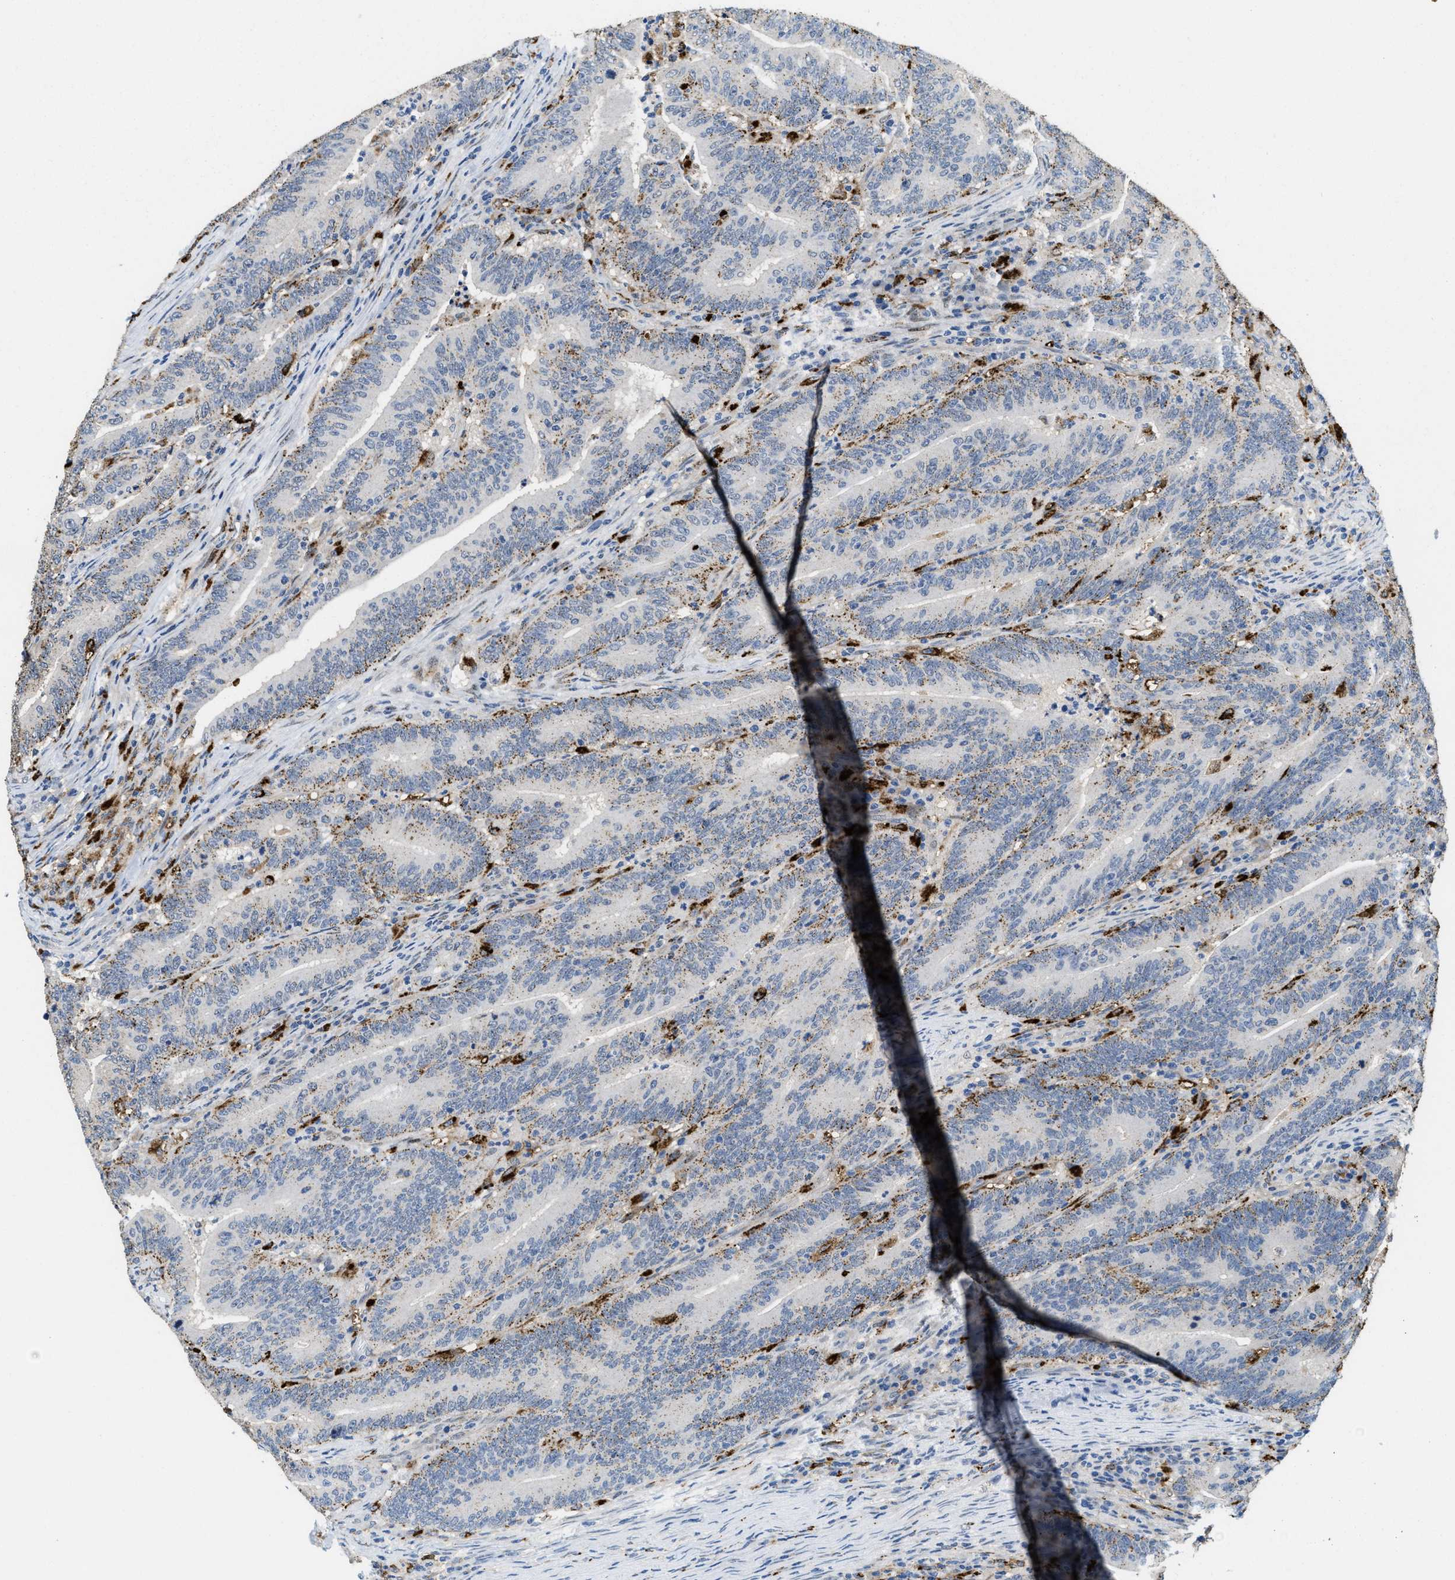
{"staining": {"intensity": "moderate", "quantity": "25%-75%", "location": "cytoplasmic/membranous"}, "tissue": "colorectal cancer", "cell_type": "Tumor cells", "image_type": "cancer", "snomed": [{"axis": "morphology", "description": "Adenocarcinoma, NOS"}, {"axis": "topography", "description": "Colon"}], "caption": "About 25%-75% of tumor cells in adenocarcinoma (colorectal) exhibit moderate cytoplasmic/membranous protein staining as visualized by brown immunohistochemical staining.", "gene": "BMPR2", "patient": {"sex": "female", "age": 66}}